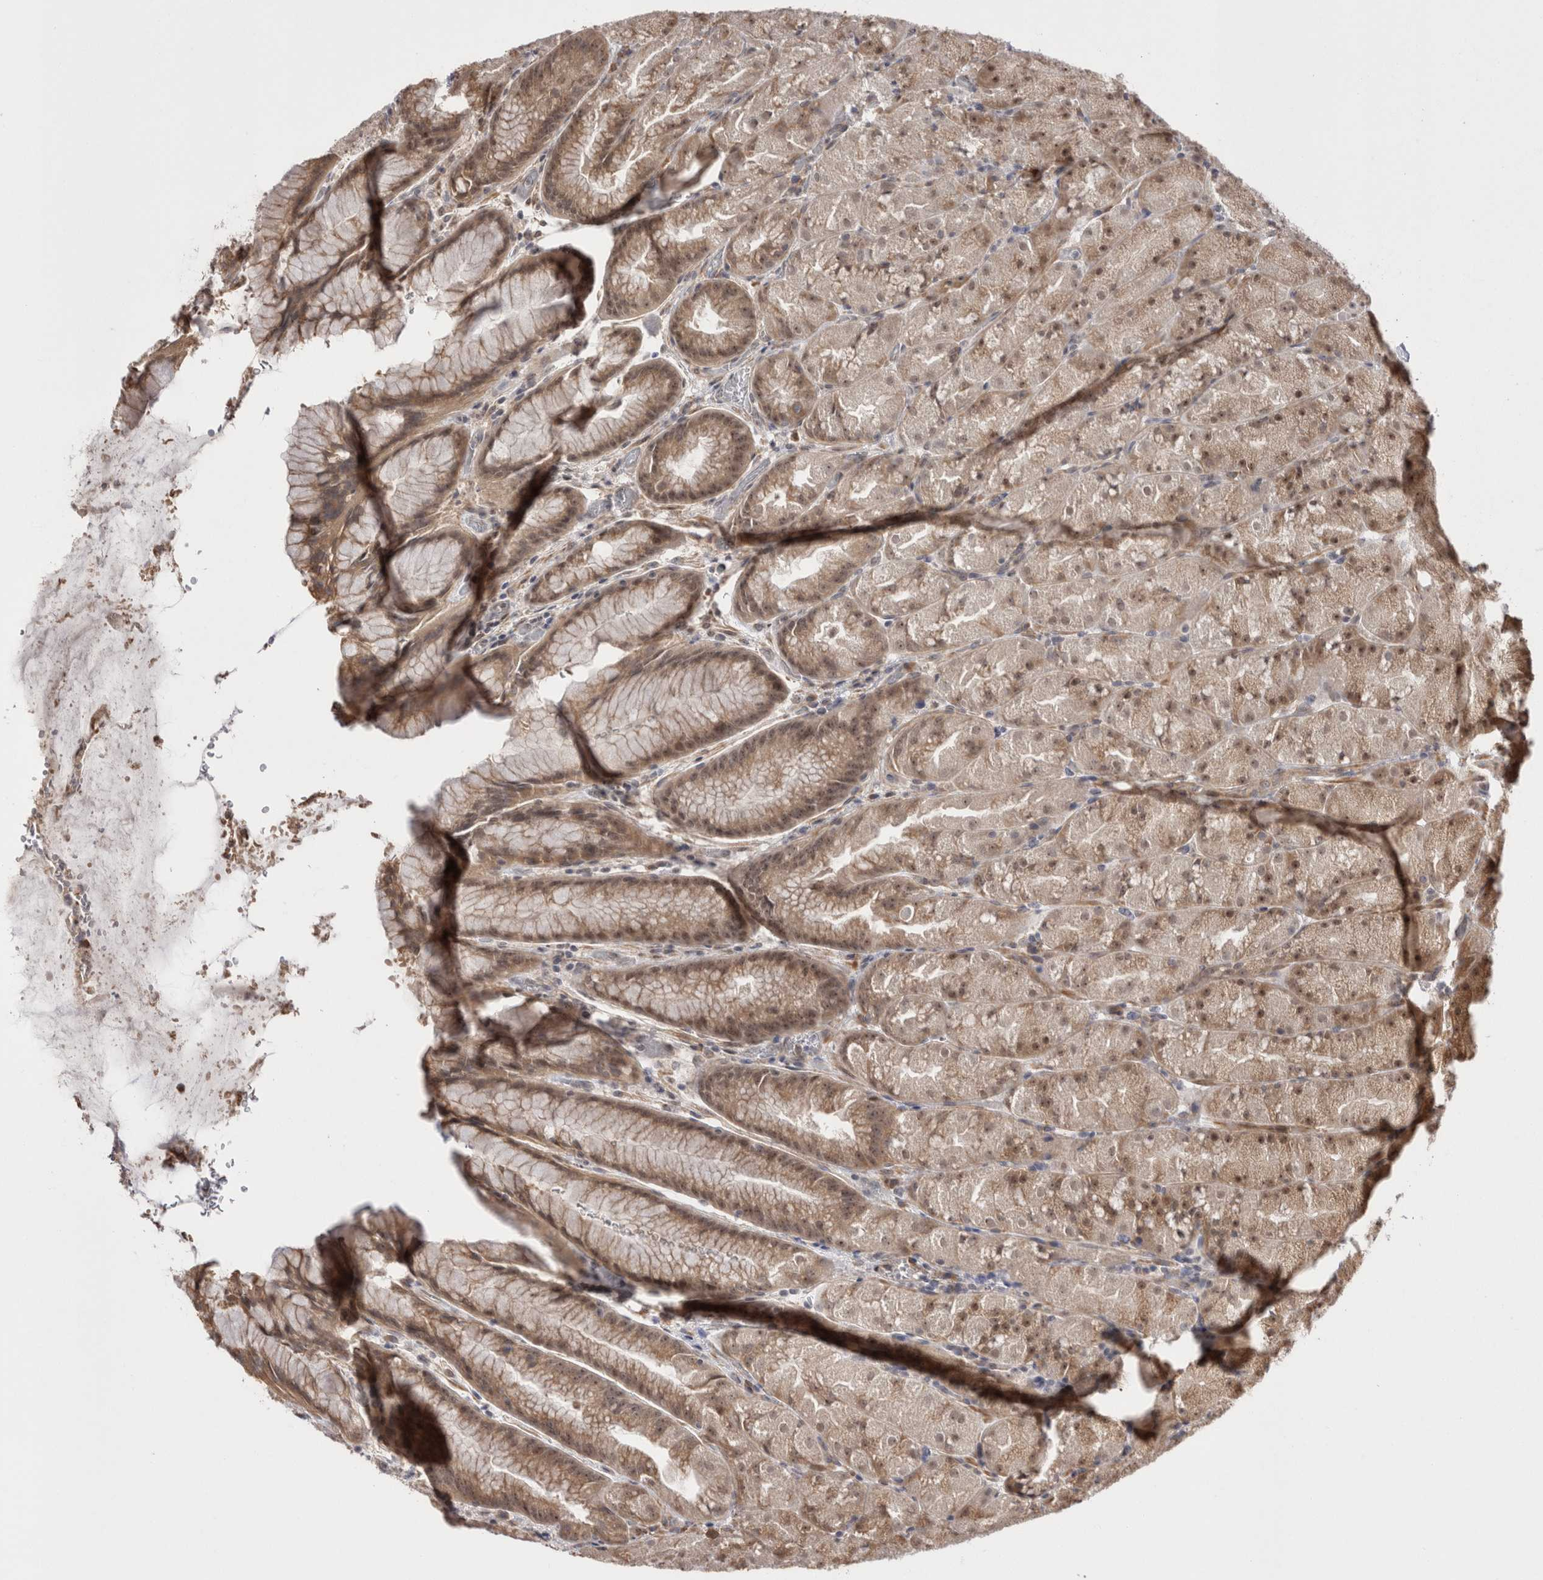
{"staining": {"intensity": "moderate", "quantity": ">75%", "location": "cytoplasmic/membranous,nuclear"}, "tissue": "stomach", "cell_type": "Glandular cells", "image_type": "normal", "snomed": [{"axis": "morphology", "description": "Normal tissue, NOS"}, {"axis": "topography", "description": "Stomach, upper"}, {"axis": "topography", "description": "Stomach"}], "caption": "High-power microscopy captured an IHC image of normal stomach, revealing moderate cytoplasmic/membranous,nuclear positivity in approximately >75% of glandular cells. (DAB (3,3'-diaminobenzidine) = brown stain, brightfield microscopy at high magnification).", "gene": "EXOSC4", "patient": {"sex": "male", "age": 48}}